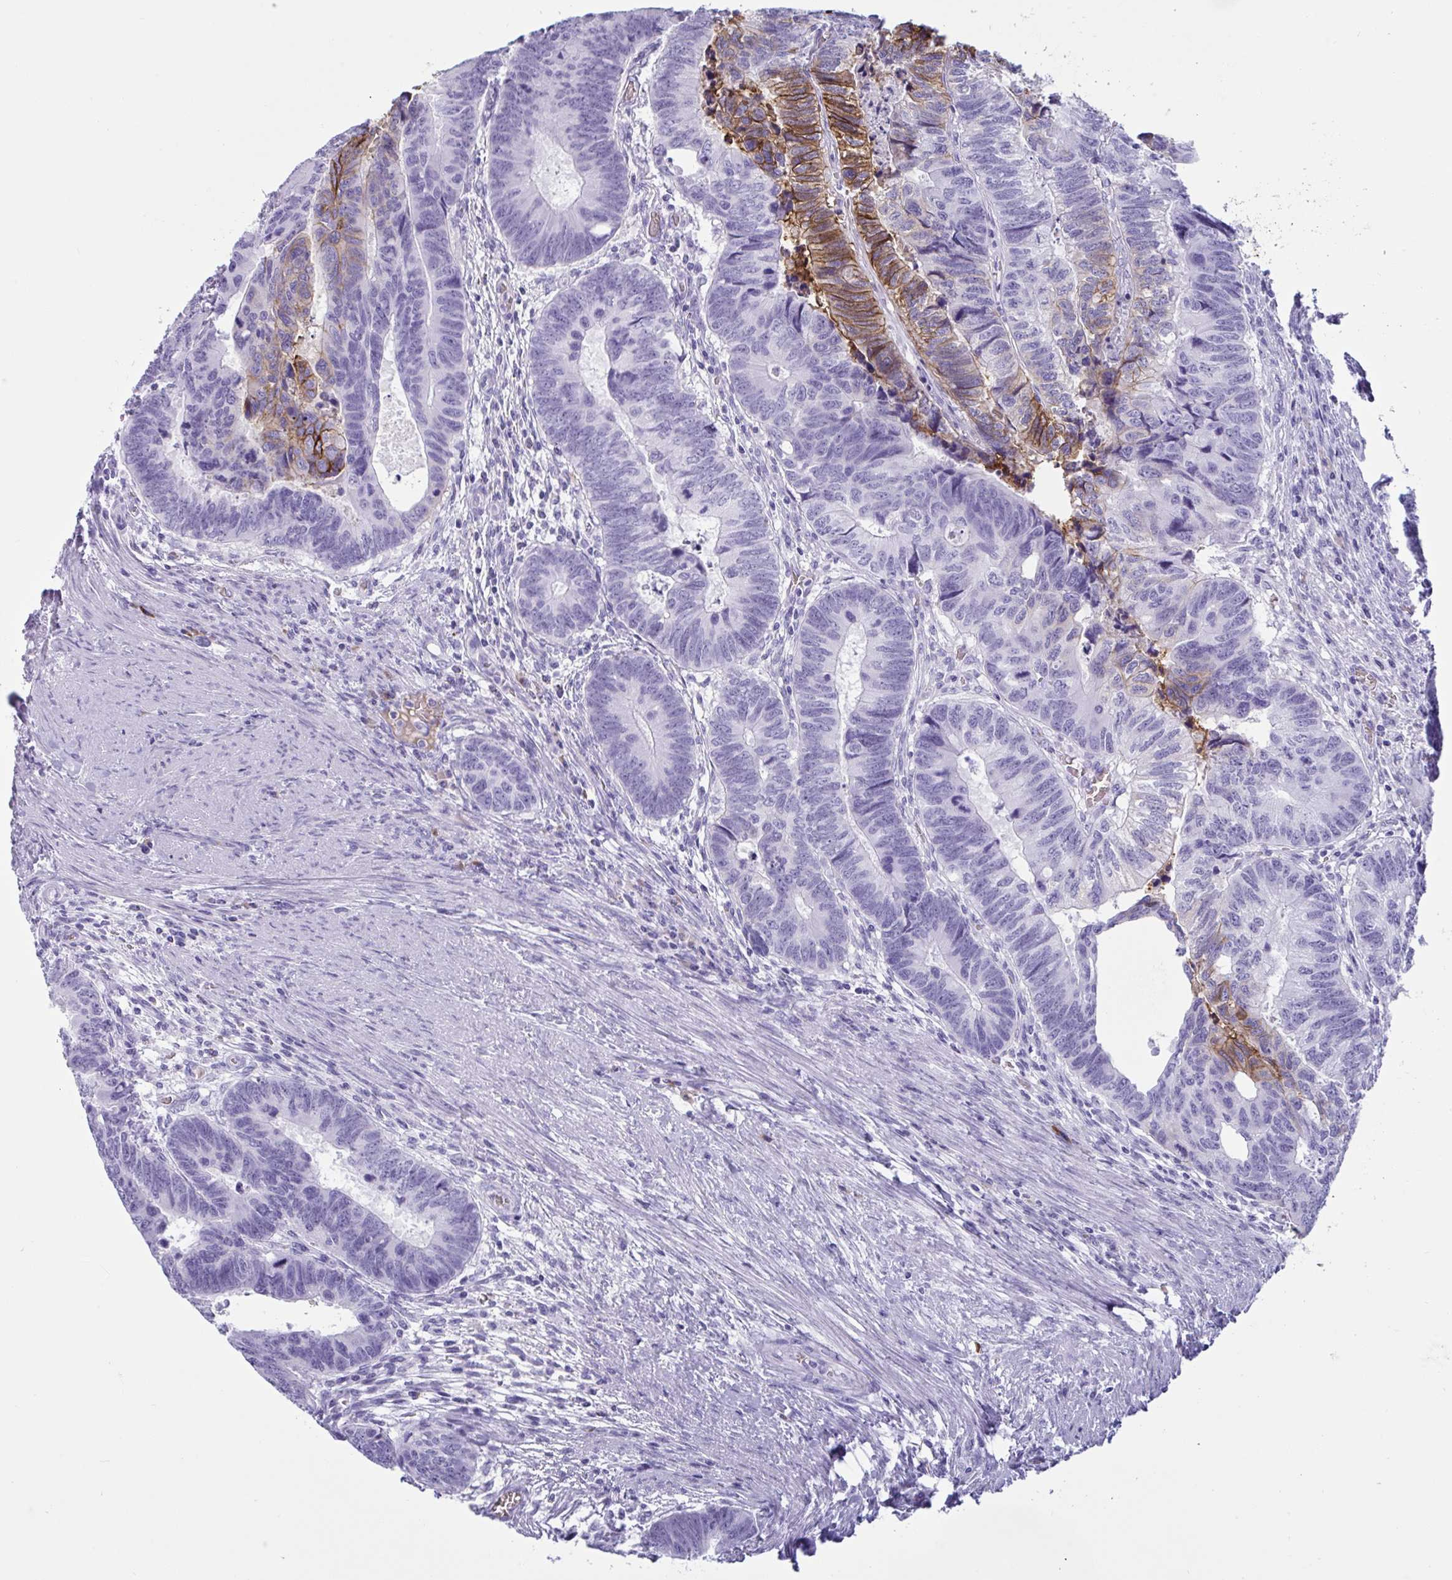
{"staining": {"intensity": "moderate", "quantity": "<25%", "location": "cytoplasmic/membranous"}, "tissue": "colorectal cancer", "cell_type": "Tumor cells", "image_type": "cancer", "snomed": [{"axis": "morphology", "description": "Adenocarcinoma, NOS"}, {"axis": "topography", "description": "Colon"}], "caption": "Tumor cells display low levels of moderate cytoplasmic/membranous expression in about <25% of cells in adenocarcinoma (colorectal).", "gene": "SLC2A1", "patient": {"sex": "male", "age": 62}}